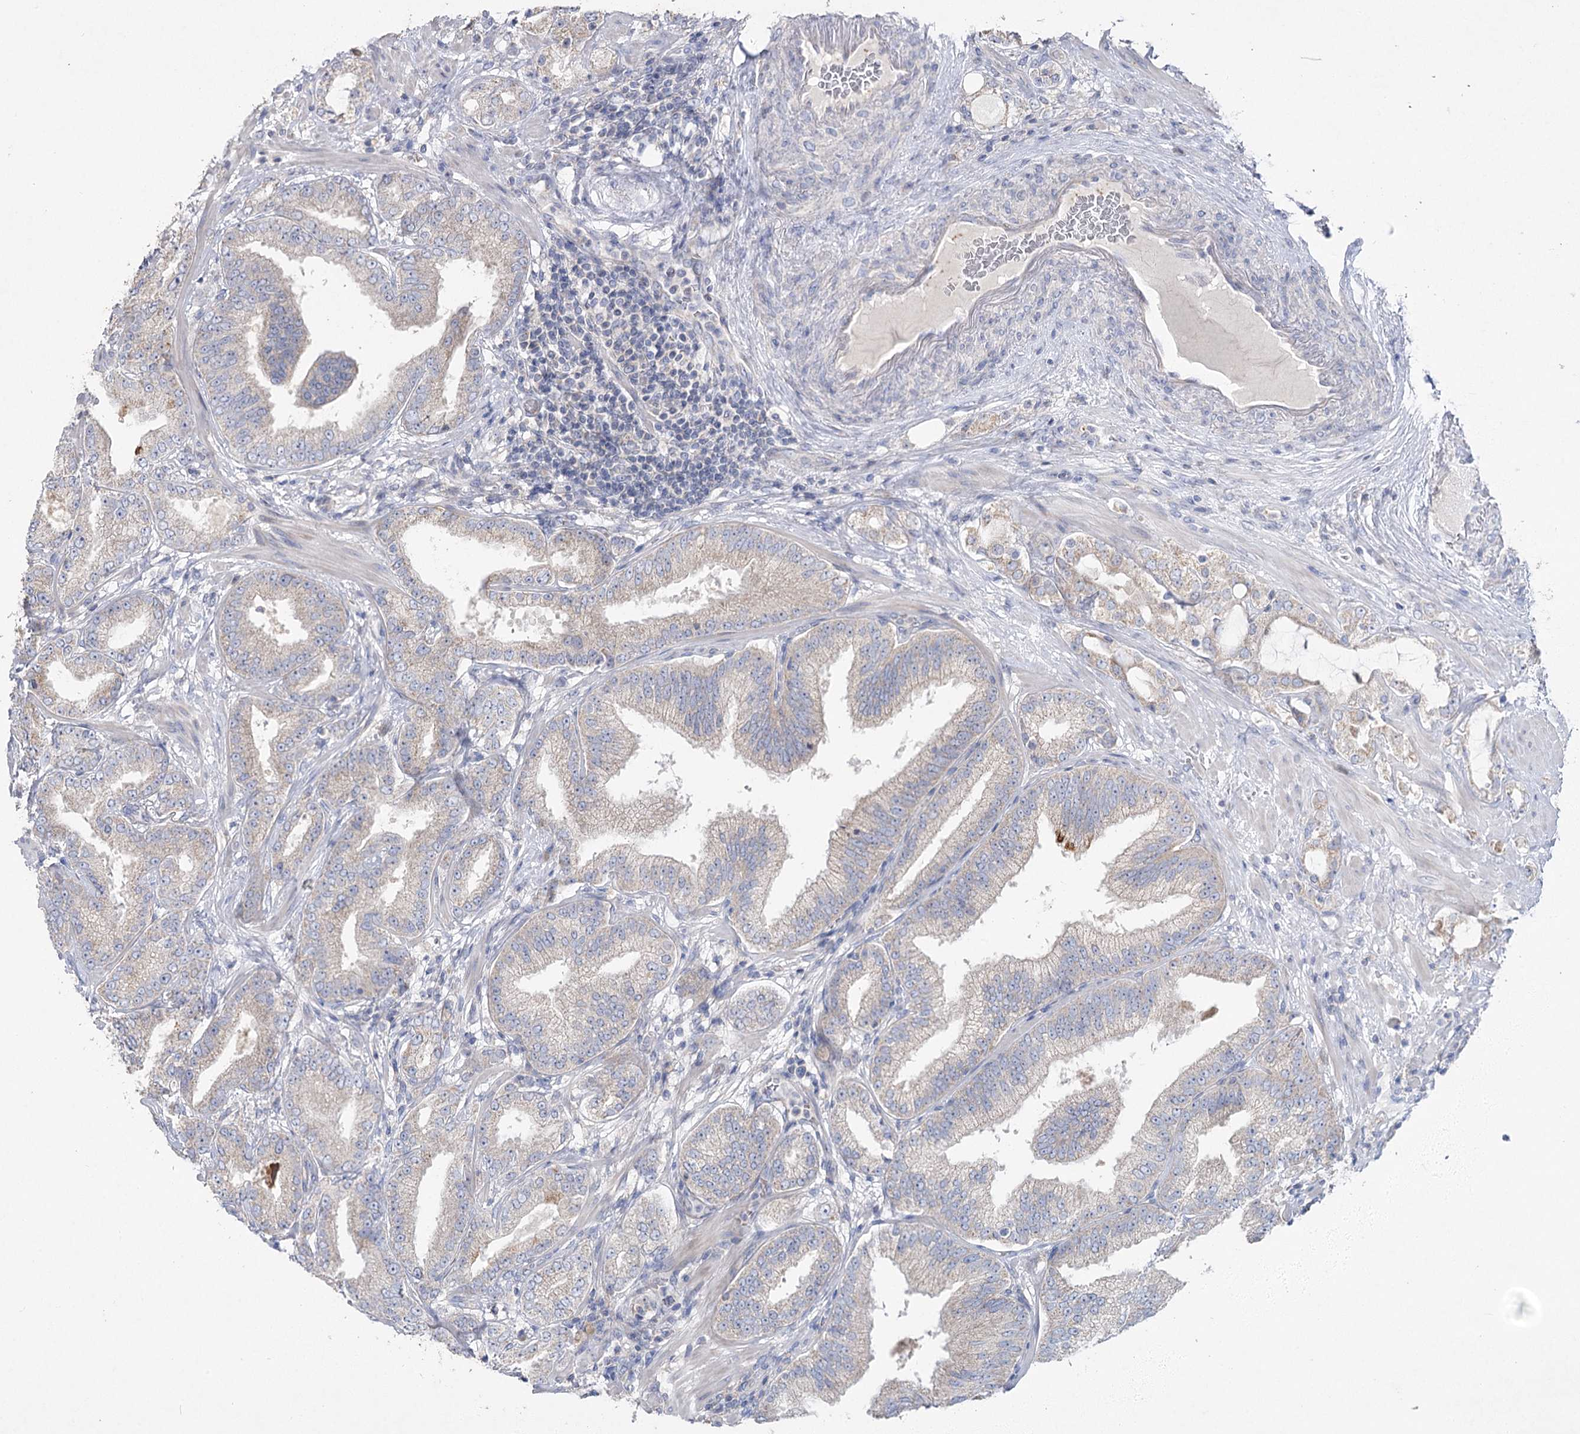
{"staining": {"intensity": "weak", "quantity": "<25%", "location": "cytoplasmic/membranous"}, "tissue": "prostate cancer", "cell_type": "Tumor cells", "image_type": "cancer", "snomed": [{"axis": "morphology", "description": "Adenocarcinoma, High grade"}, {"axis": "topography", "description": "Prostate"}], "caption": "Tumor cells are negative for brown protein staining in prostate adenocarcinoma (high-grade).", "gene": "TMEM187", "patient": {"sex": "male", "age": 64}}